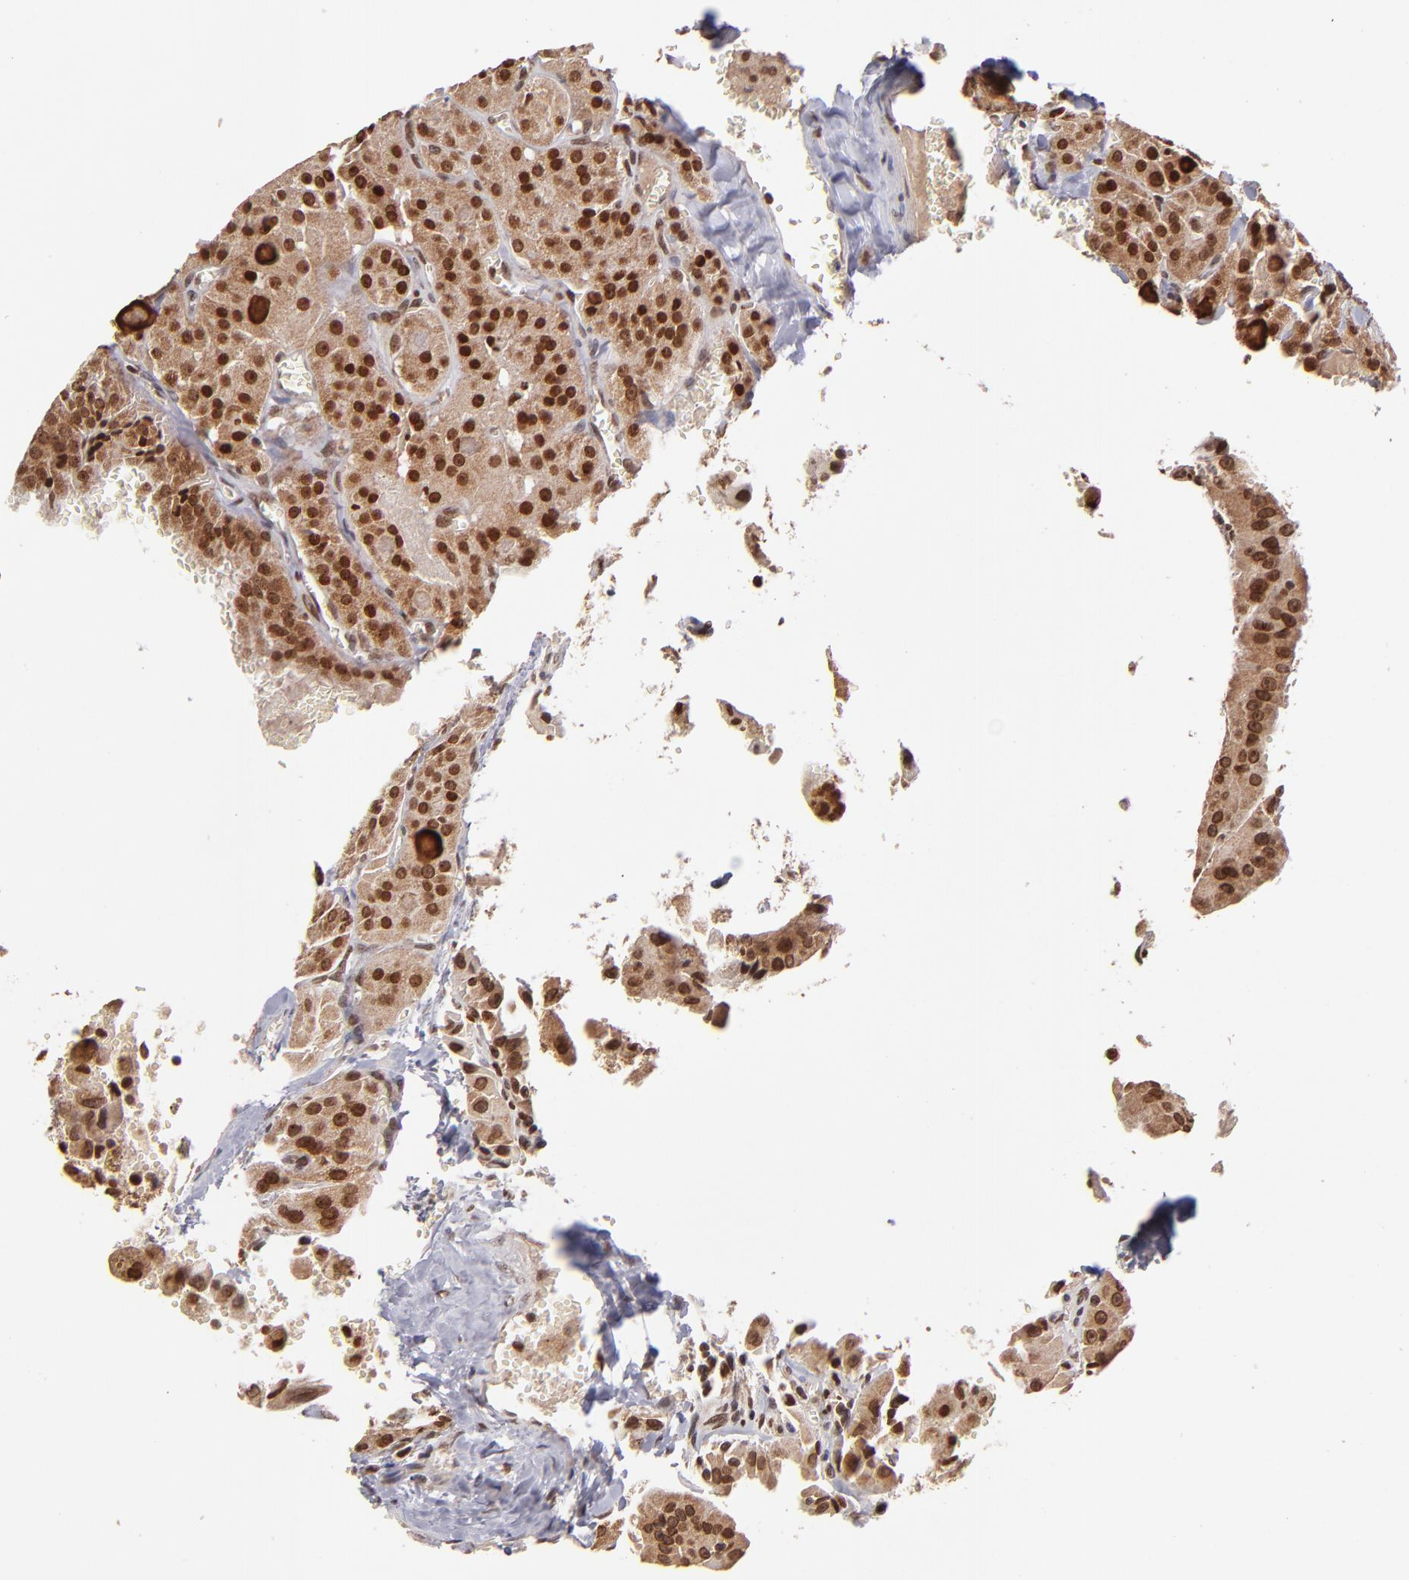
{"staining": {"intensity": "strong", "quantity": ">75%", "location": "cytoplasmic/membranous,nuclear"}, "tissue": "thyroid cancer", "cell_type": "Tumor cells", "image_type": "cancer", "snomed": [{"axis": "morphology", "description": "Carcinoma, NOS"}, {"axis": "topography", "description": "Thyroid gland"}], "caption": "Thyroid cancer was stained to show a protein in brown. There is high levels of strong cytoplasmic/membranous and nuclear expression in approximately >75% of tumor cells.", "gene": "TOP1MT", "patient": {"sex": "male", "age": 76}}